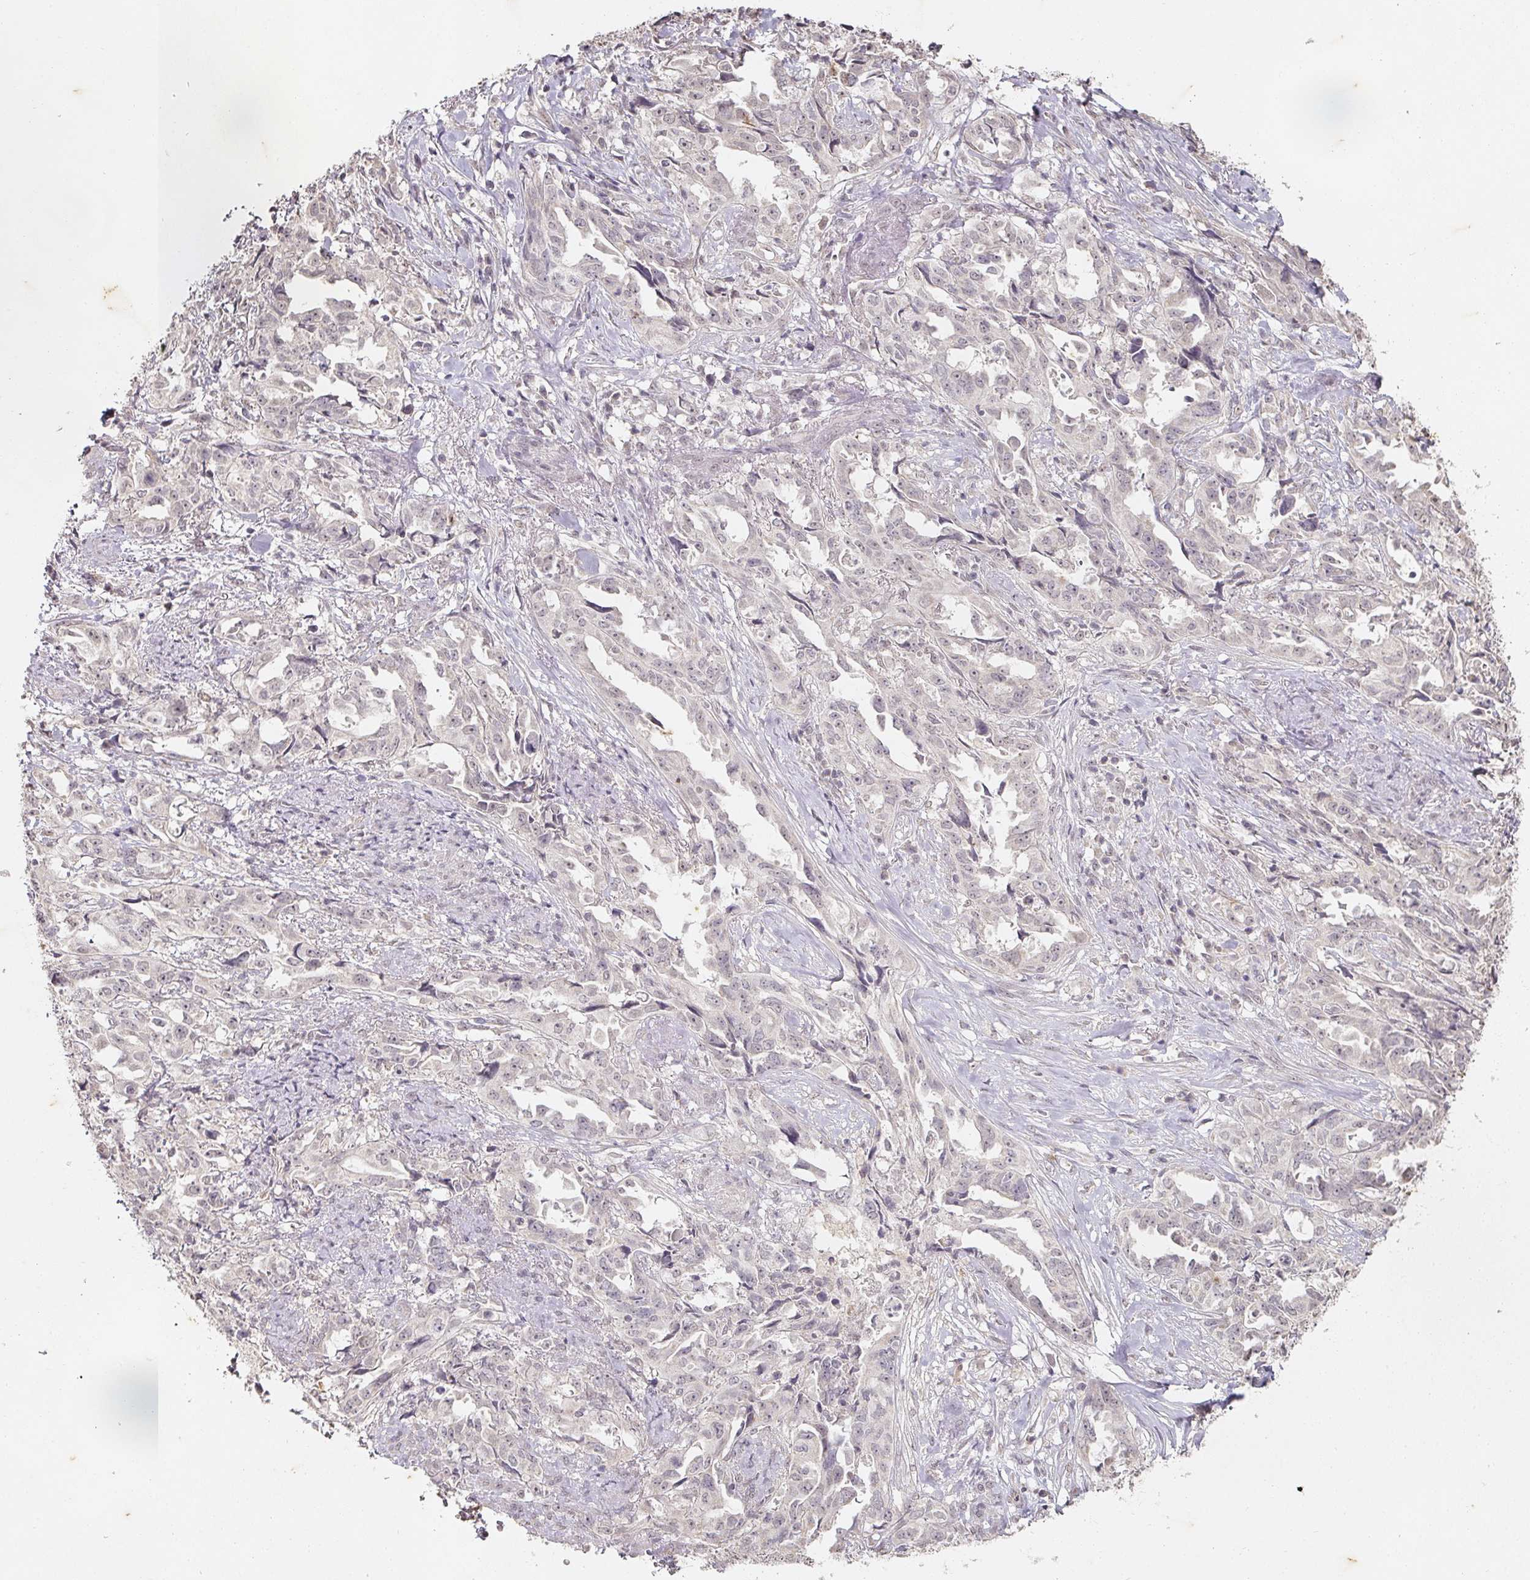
{"staining": {"intensity": "negative", "quantity": "none", "location": "none"}, "tissue": "endometrial cancer", "cell_type": "Tumor cells", "image_type": "cancer", "snomed": [{"axis": "morphology", "description": "Adenocarcinoma, NOS"}, {"axis": "topography", "description": "Endometrium"}], "caption": "Immunohistochemistry of human endometrial cancer (adenocarcinoma) exhibits no positivity in tumor cells. (DAB (3,3'-diaminobenzidine) immunohistochemistry (IHC), high magnification).", "gene": "CAPN5", "patient": {"sex": "female", "age": 65}}